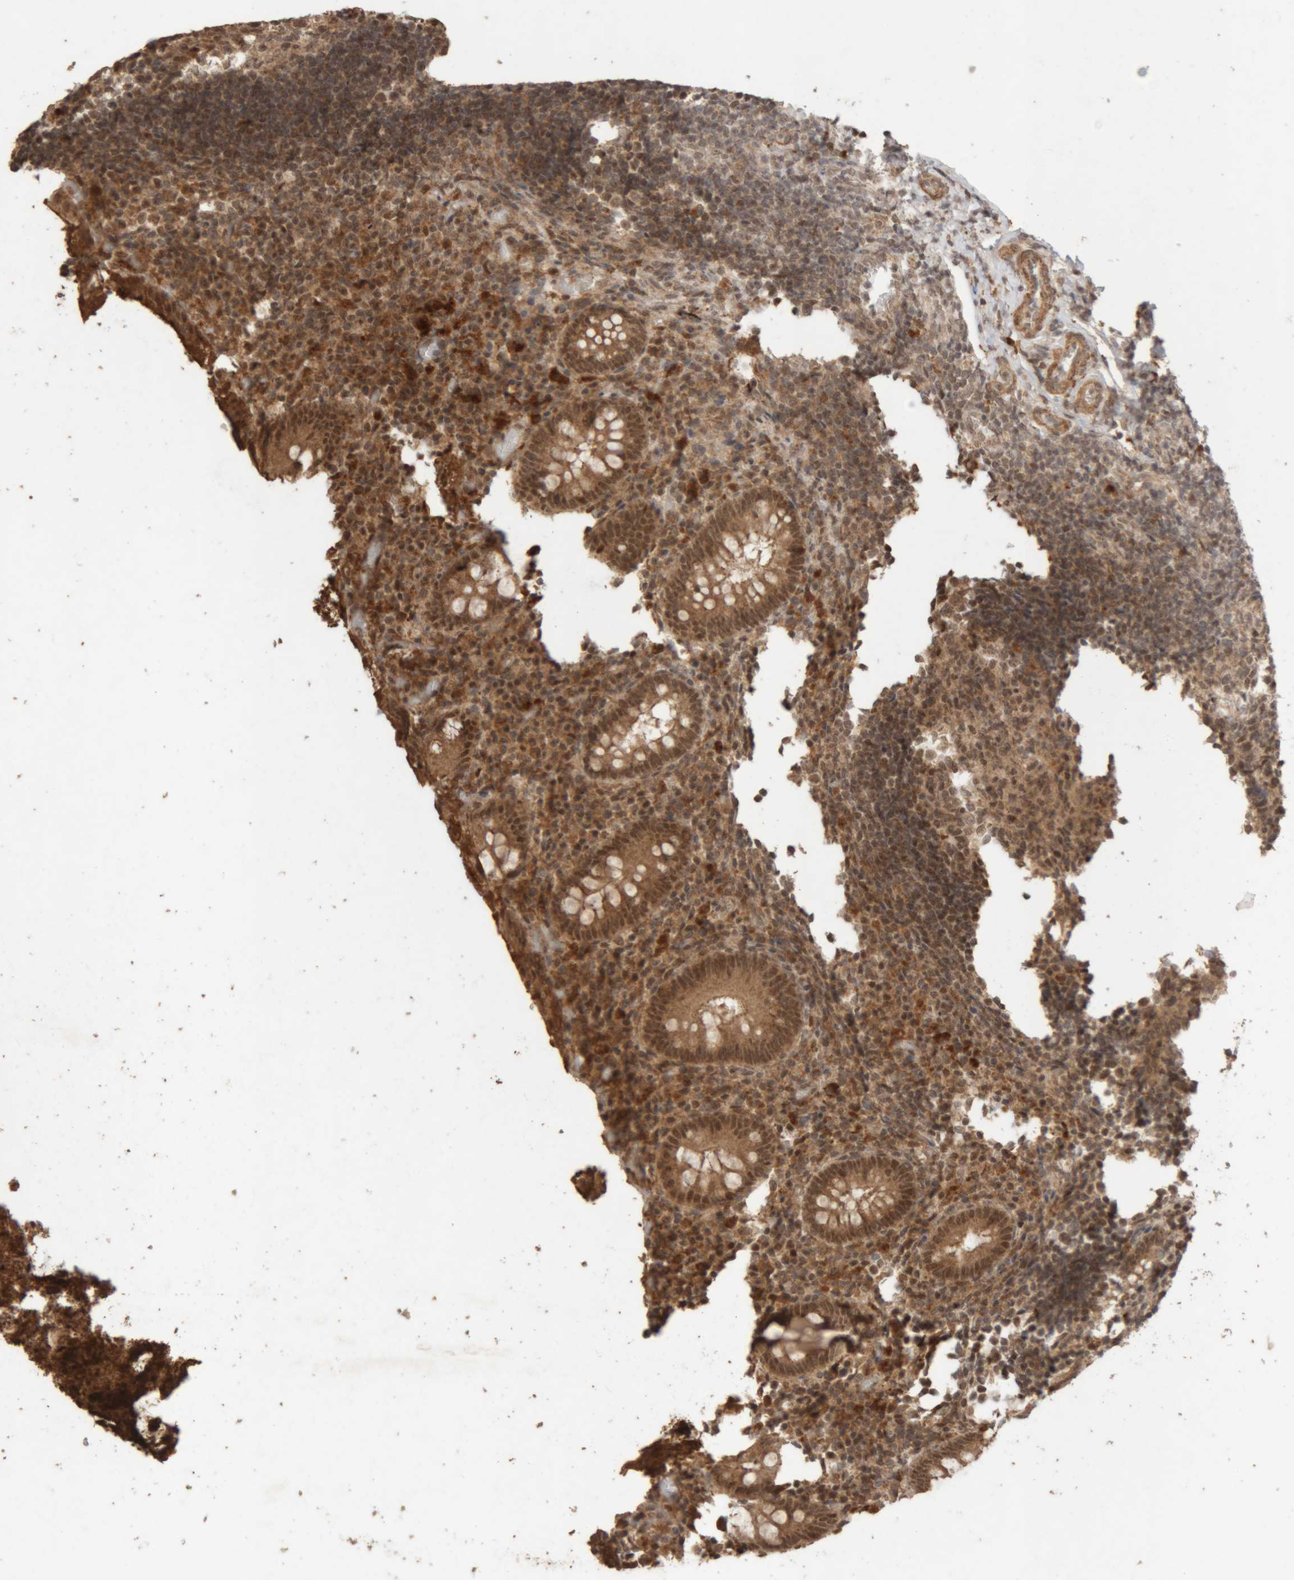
{"staining": {"intensity": "moderate", "quantity": ">75%", "location": "cytoplasmic/membranous,nuclear"}, "tissue": "appendix", "cell_type": "Glandular cells", "image_type": "normal", "snomed": [{"axis": "morphology", "description": "Normal tissue, NOS"}, {"axis": "topography", "description": "Appendix"}], "caption": "Appendix stained with immunohistochemistry (IHC) reveals moderate cytoplasmic/membranous,nuclear positivity in approximately >75% of glandular cells.", "gene": "KEAP1", "patient": {"sex": "female", "age": 17}}